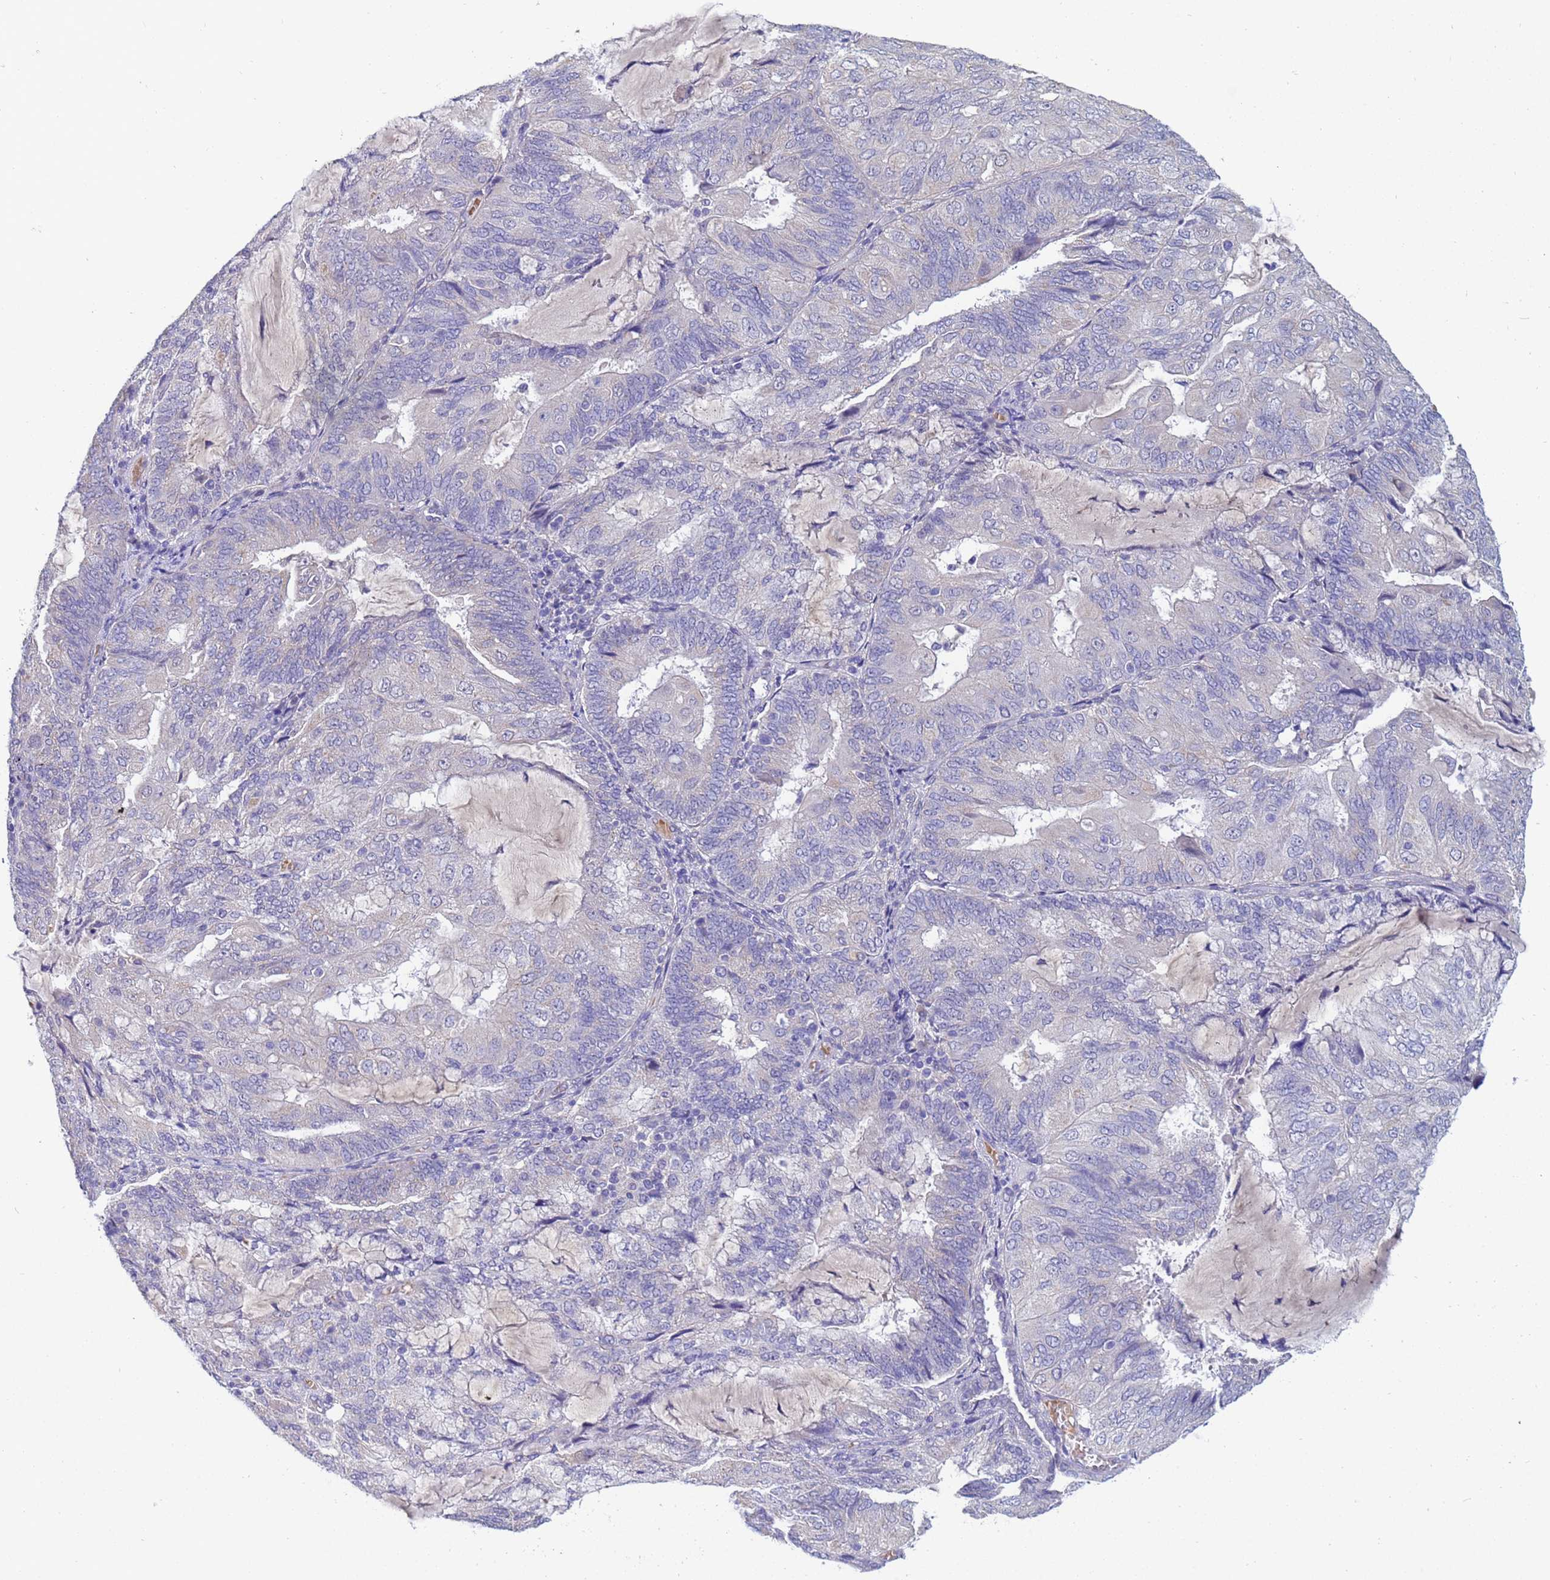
{"staining": {"intensity": "negative", "quantity": "none", "location": "none"}, "tissue": "endometrial cancer", "cell_type": "Tumor cells", "image_type": "cancer", "snomed": [{"axis": "morphology", "description": "Adenocarcinoma, NOS"}, {"axis": "topography", "description": "Endometrium"}], "caption": "Immunohistochemistry (IHC) of endometrial cancer (adenocarcinoma) exhibits no positivity in tumor cells.", "gene": "IHO1", "patient": {"sex": "female", "age": 81}}